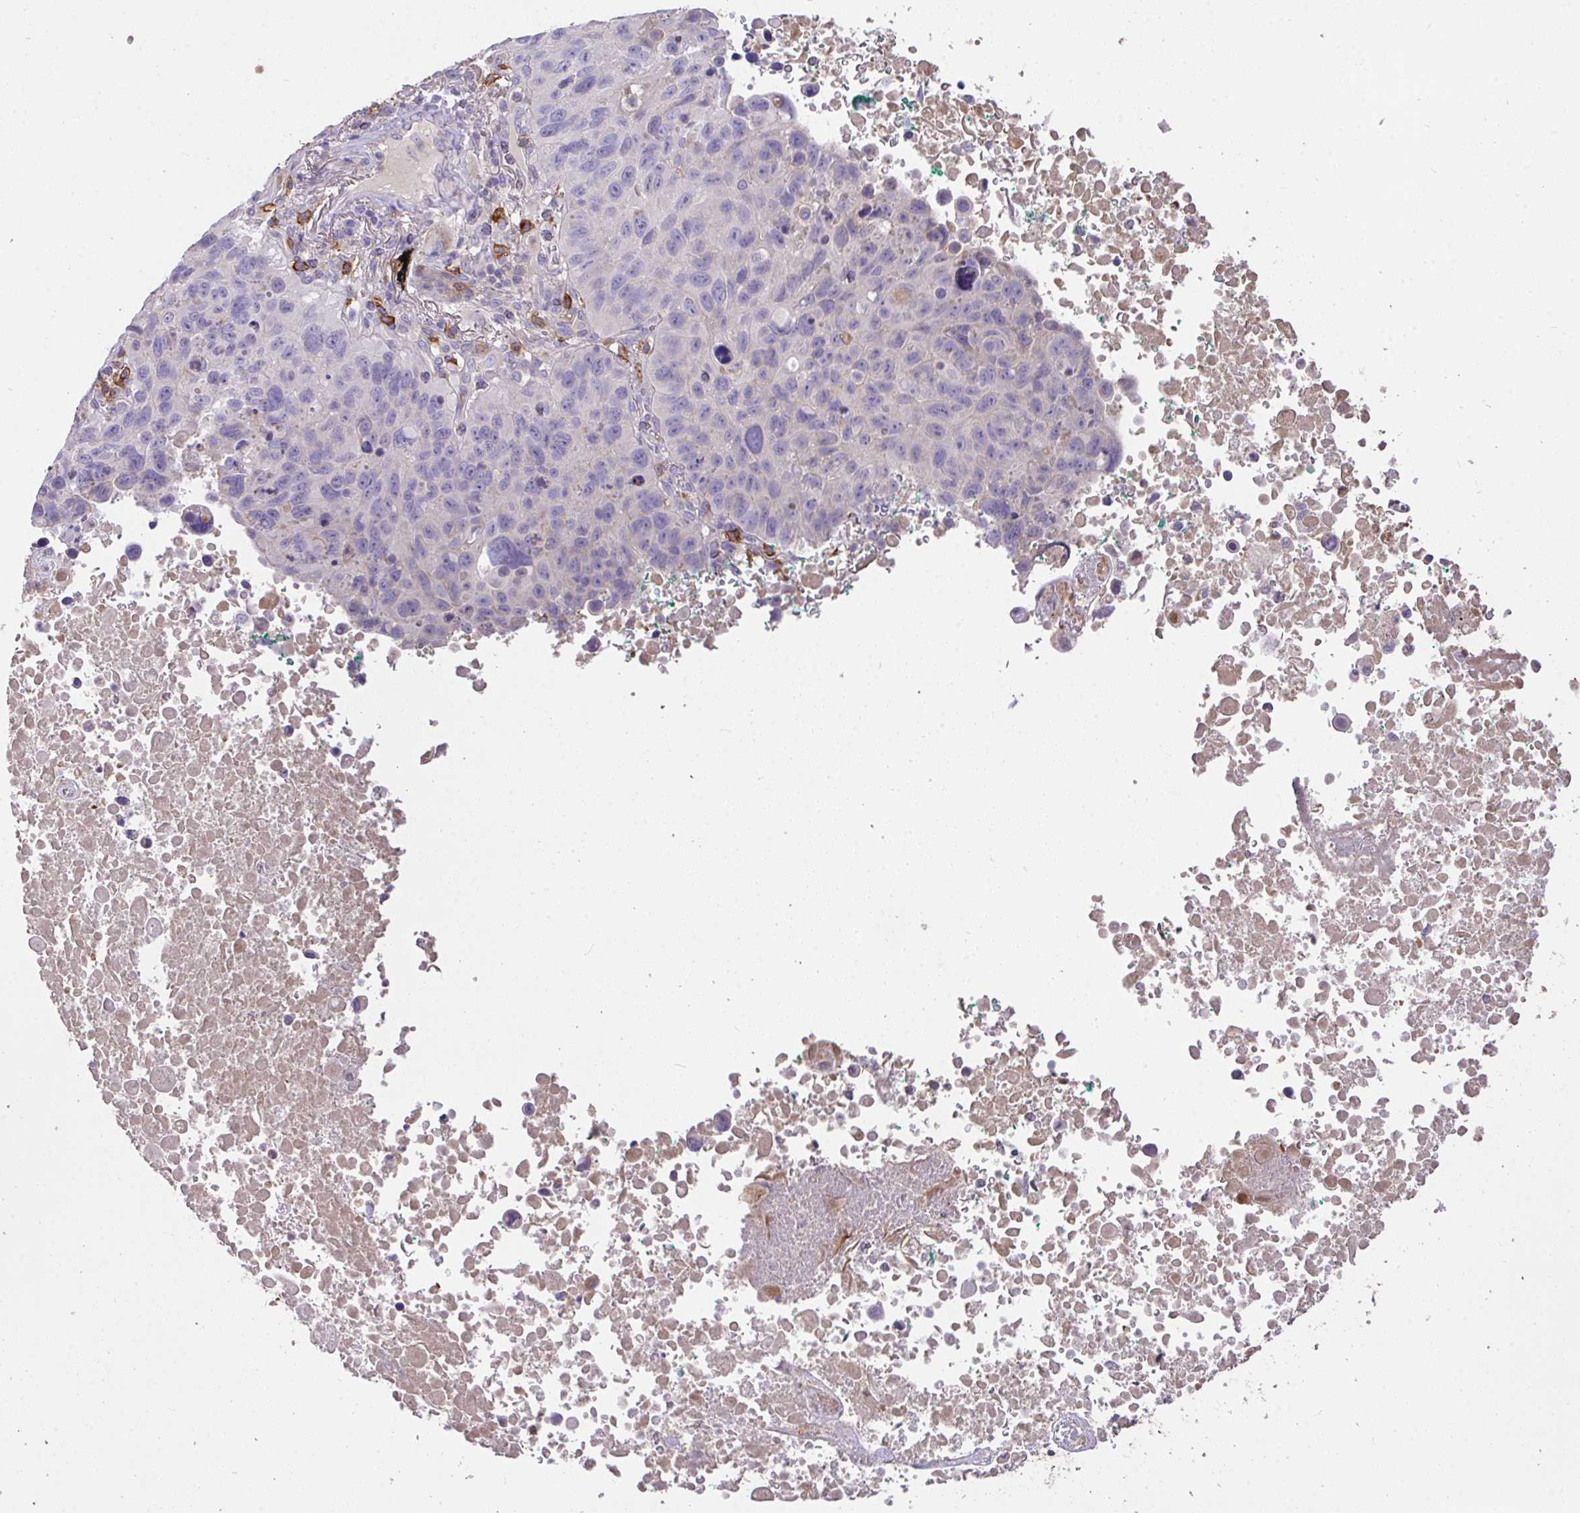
{"staining": {"intensity": "negative", "quantity": "none", "location": "none"}, "tissue": "lung cancer", "cell_type": "Tumor cells", "image_type": "cancer", "snomed": [{"axis": "morphology", "description": "Squamous cell carcinoma, NOS"}, {"axis": "topography", "description": "Lung"}], "caption": "This is a micrograph of immunohistochemistry (IHC) staining of lung squamous cell carcinoma, which shows no positivity in tumor cells.", "gene": "FCER1A", "patient": {"sex": "male", "age": 66}}